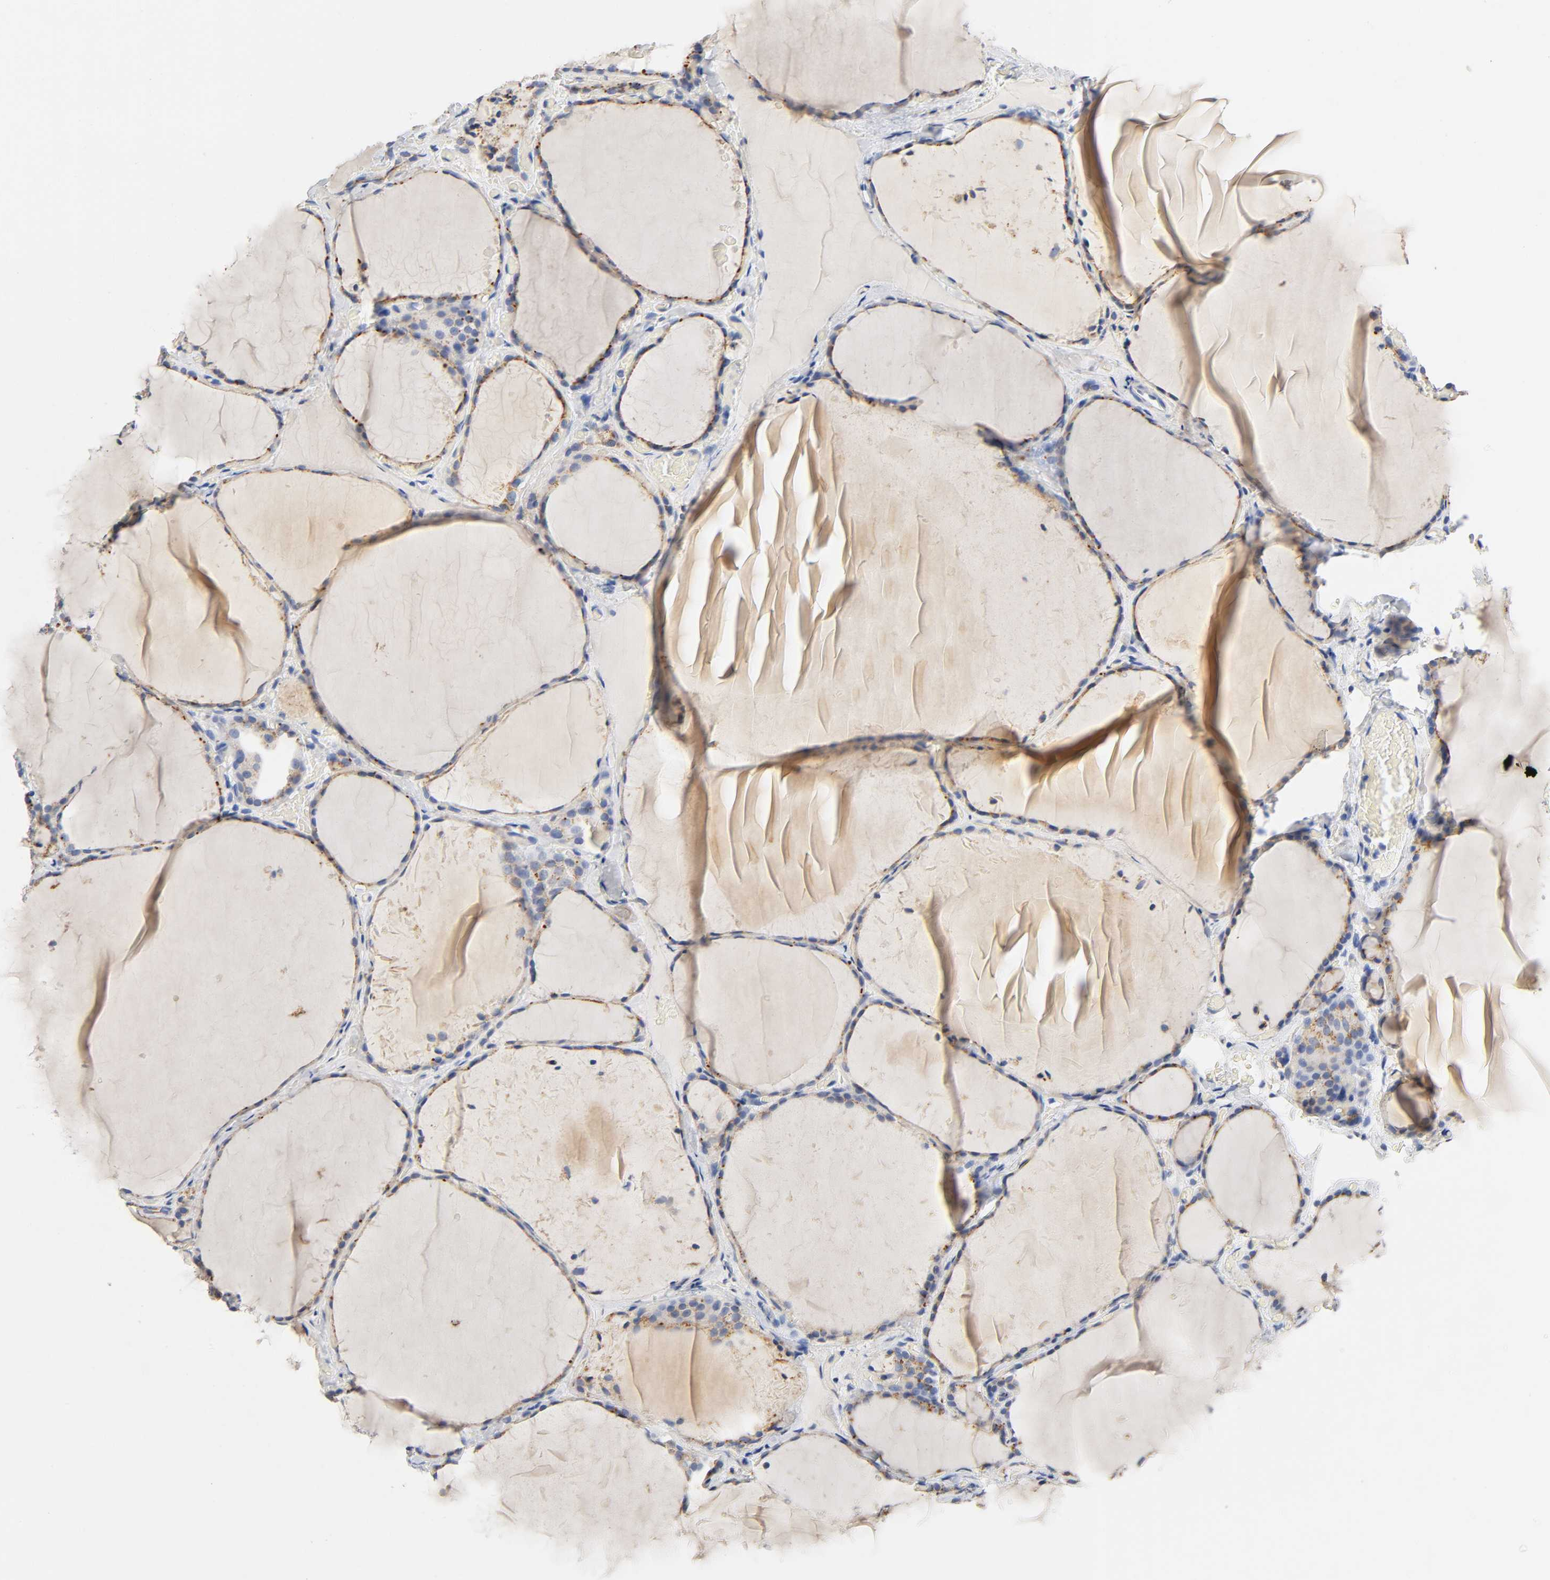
{"staining": {"intensity": "strong", "quantity": ">75%", "location": "cytoplasmic/membranous"}, "tissue": "thyroid gland", "cell_type": "Glandular cells", "image_type": "normal", "snomed": [{"axis": "morphology", "description": "Normal tissue, NOS"}, {"axis": "topography", "description": "Thyroid gland"}], "caption": "DAB (3,3'-diaminobenzidine) immunohistochemical staining of unremarkable thyroid gland shows strong cytoplasmic/membranous protein expression in about >75% of glandular cells.", "gene": "PLP1", "patient": {"sex": "female", "age": 22}}